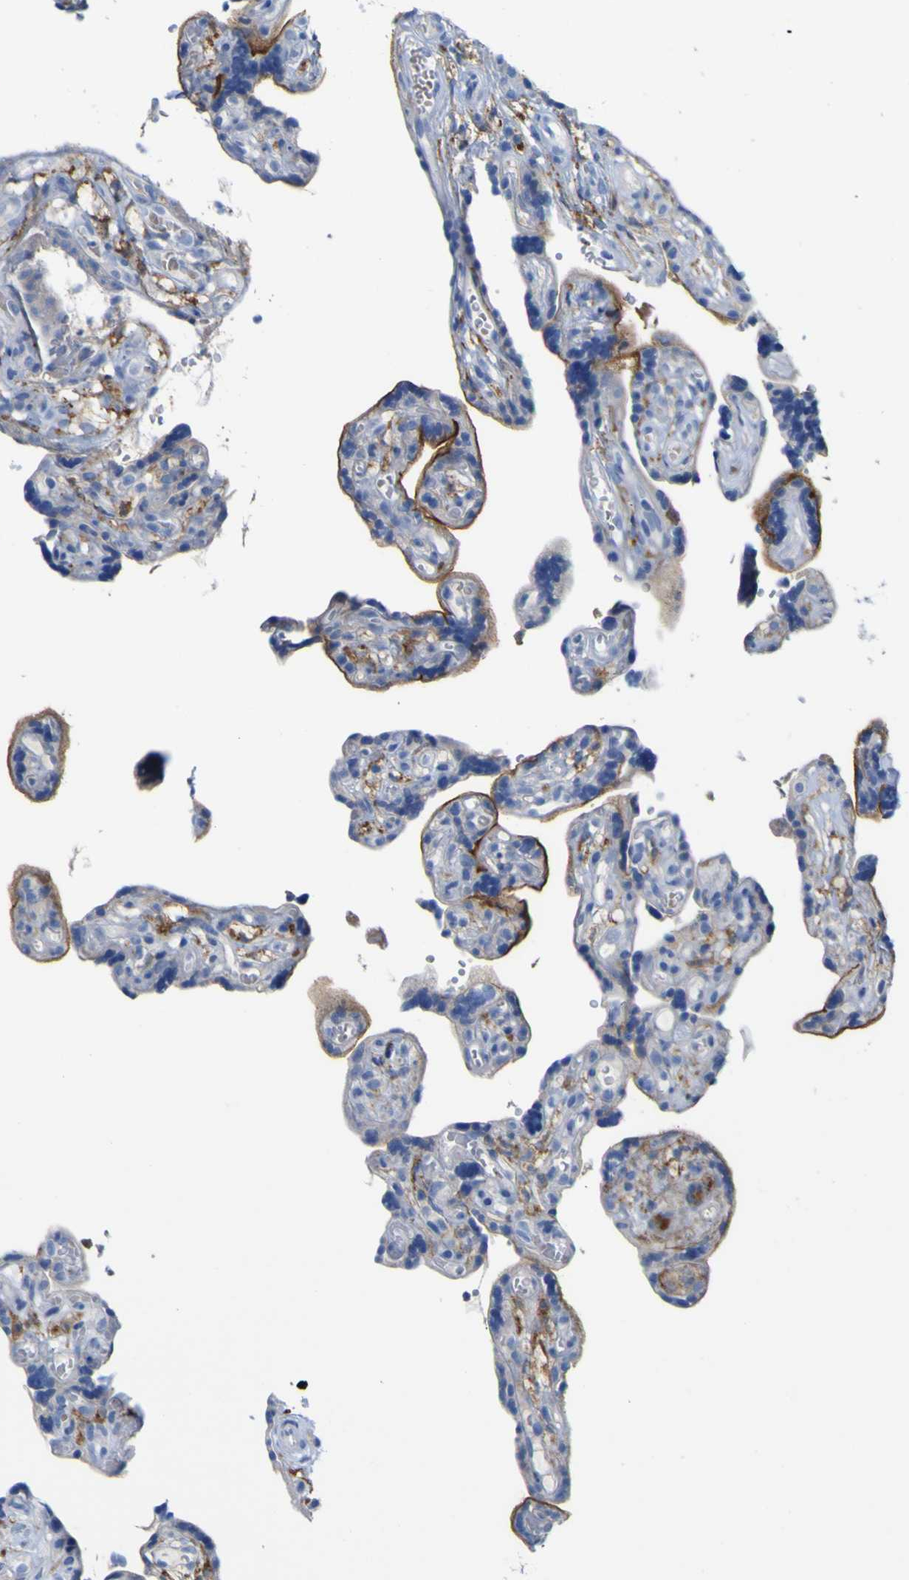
{"staining": {"intensity": "weak", "quantity": "25%-75%", "location": "cytoplasmic/membranous"}, "tissue": "placenta", "cell_type": "Decidual cells", "image_type": "normal", "snomed": [{"axis": "morphology", "description": "Normal tissue, NOS"}, {"axis": "topography", "description": "Placenta"}], "caption": "Immunohistochemical staining of normal placenta shows weak cytoplasmic/membranous protein positivity in about 25%-75% of decidual cells.", "gene": "PTPRF", "patient": {"sex": "female", "age": 30}}